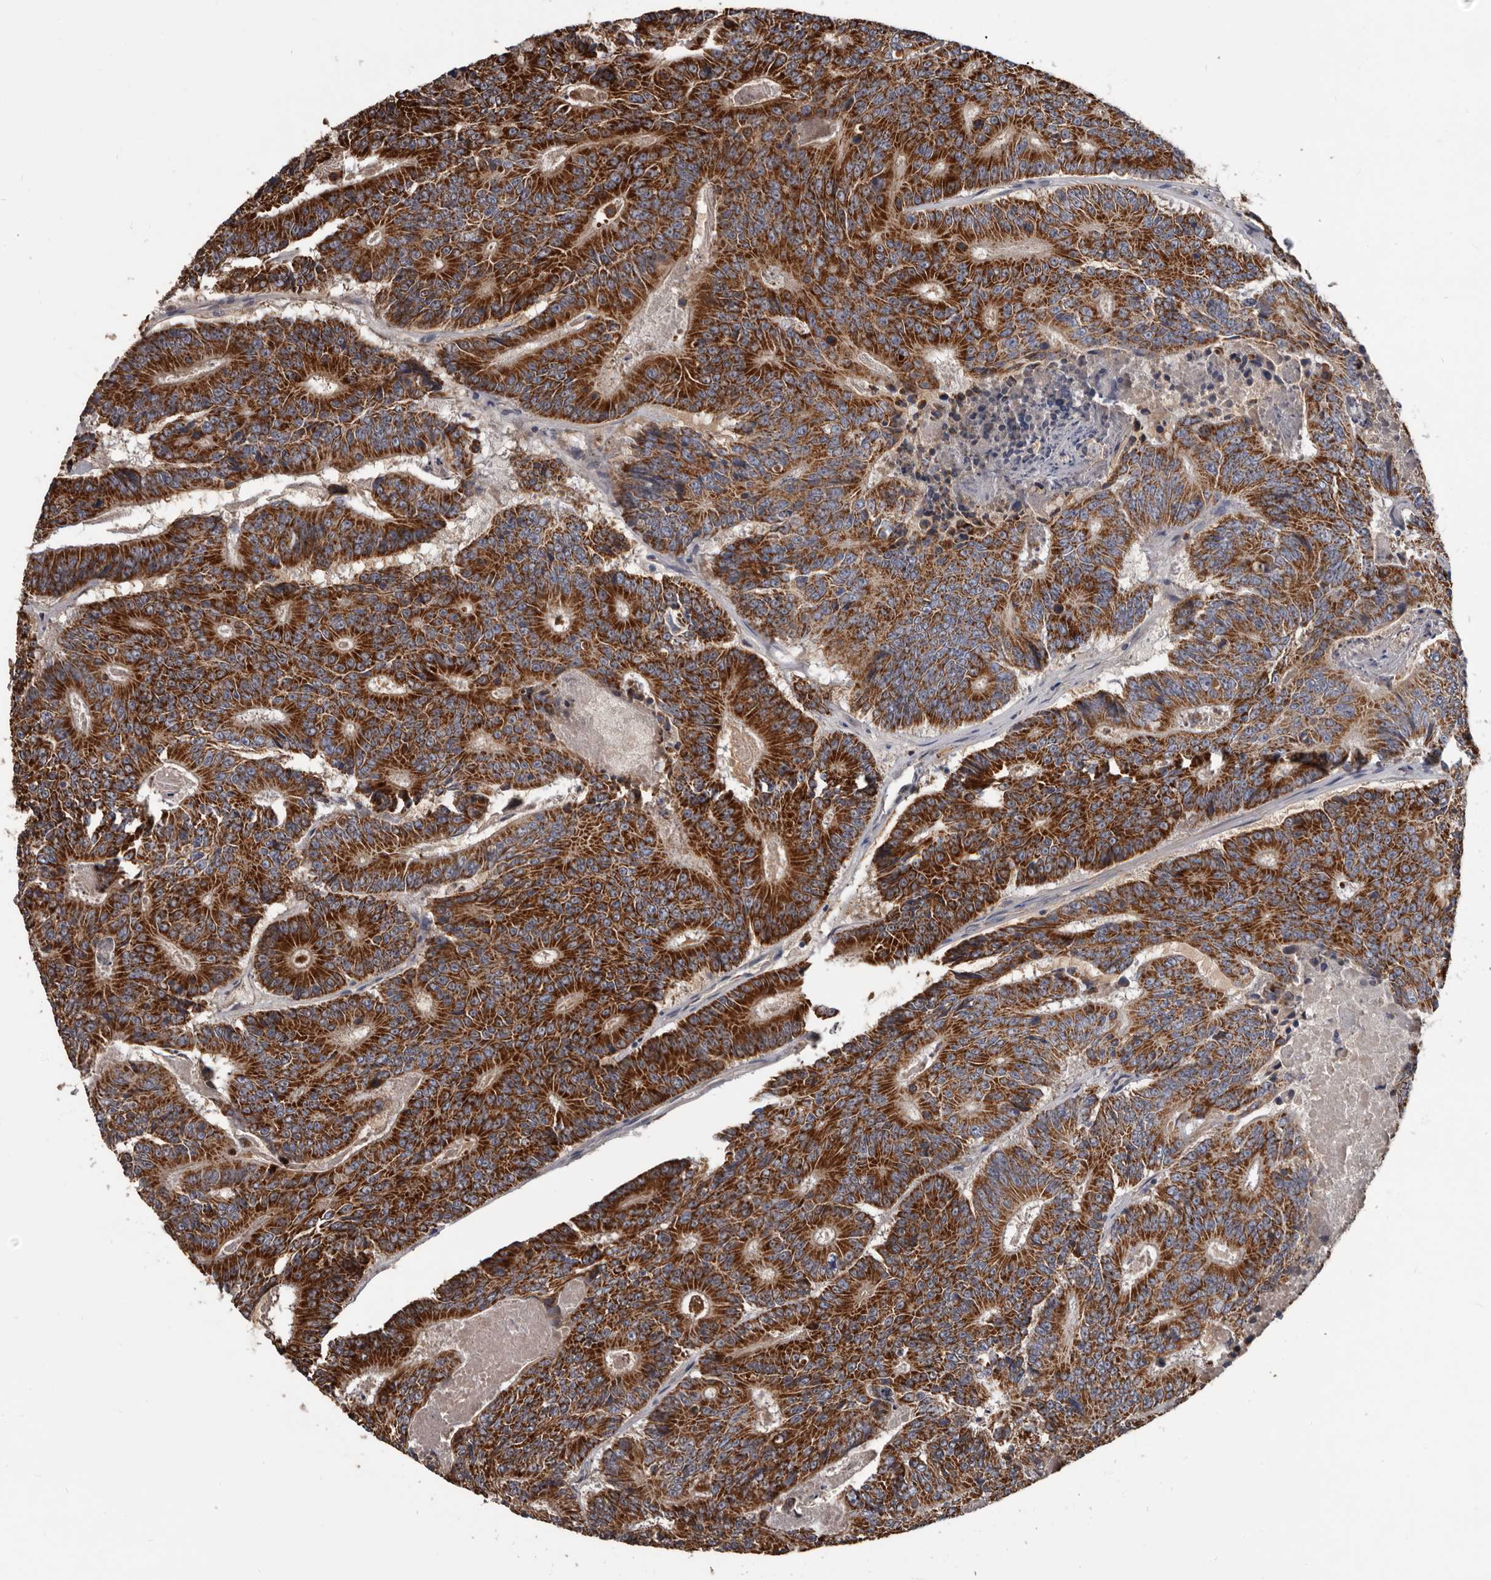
{"staining": {"intensity": "strong", "quantity": ">75%", "location": "cytoplasmic/membranous"}, "tissue": "colorectal cancer", "cell_type": "Tumor cells", "image_type": "cancer", "snomed": [{"axis": "morphology", "description": "Adenocarcinoma, NOS"}, {"axis": "topography", "description": "Colon"}], "caption": "Adenocarcinoma (colorectal) stained with a protein marker exhibits strong staining in tumor cells.", "gene": "ALDH5A1", "patient": {"sex": "male", "age": 83}}